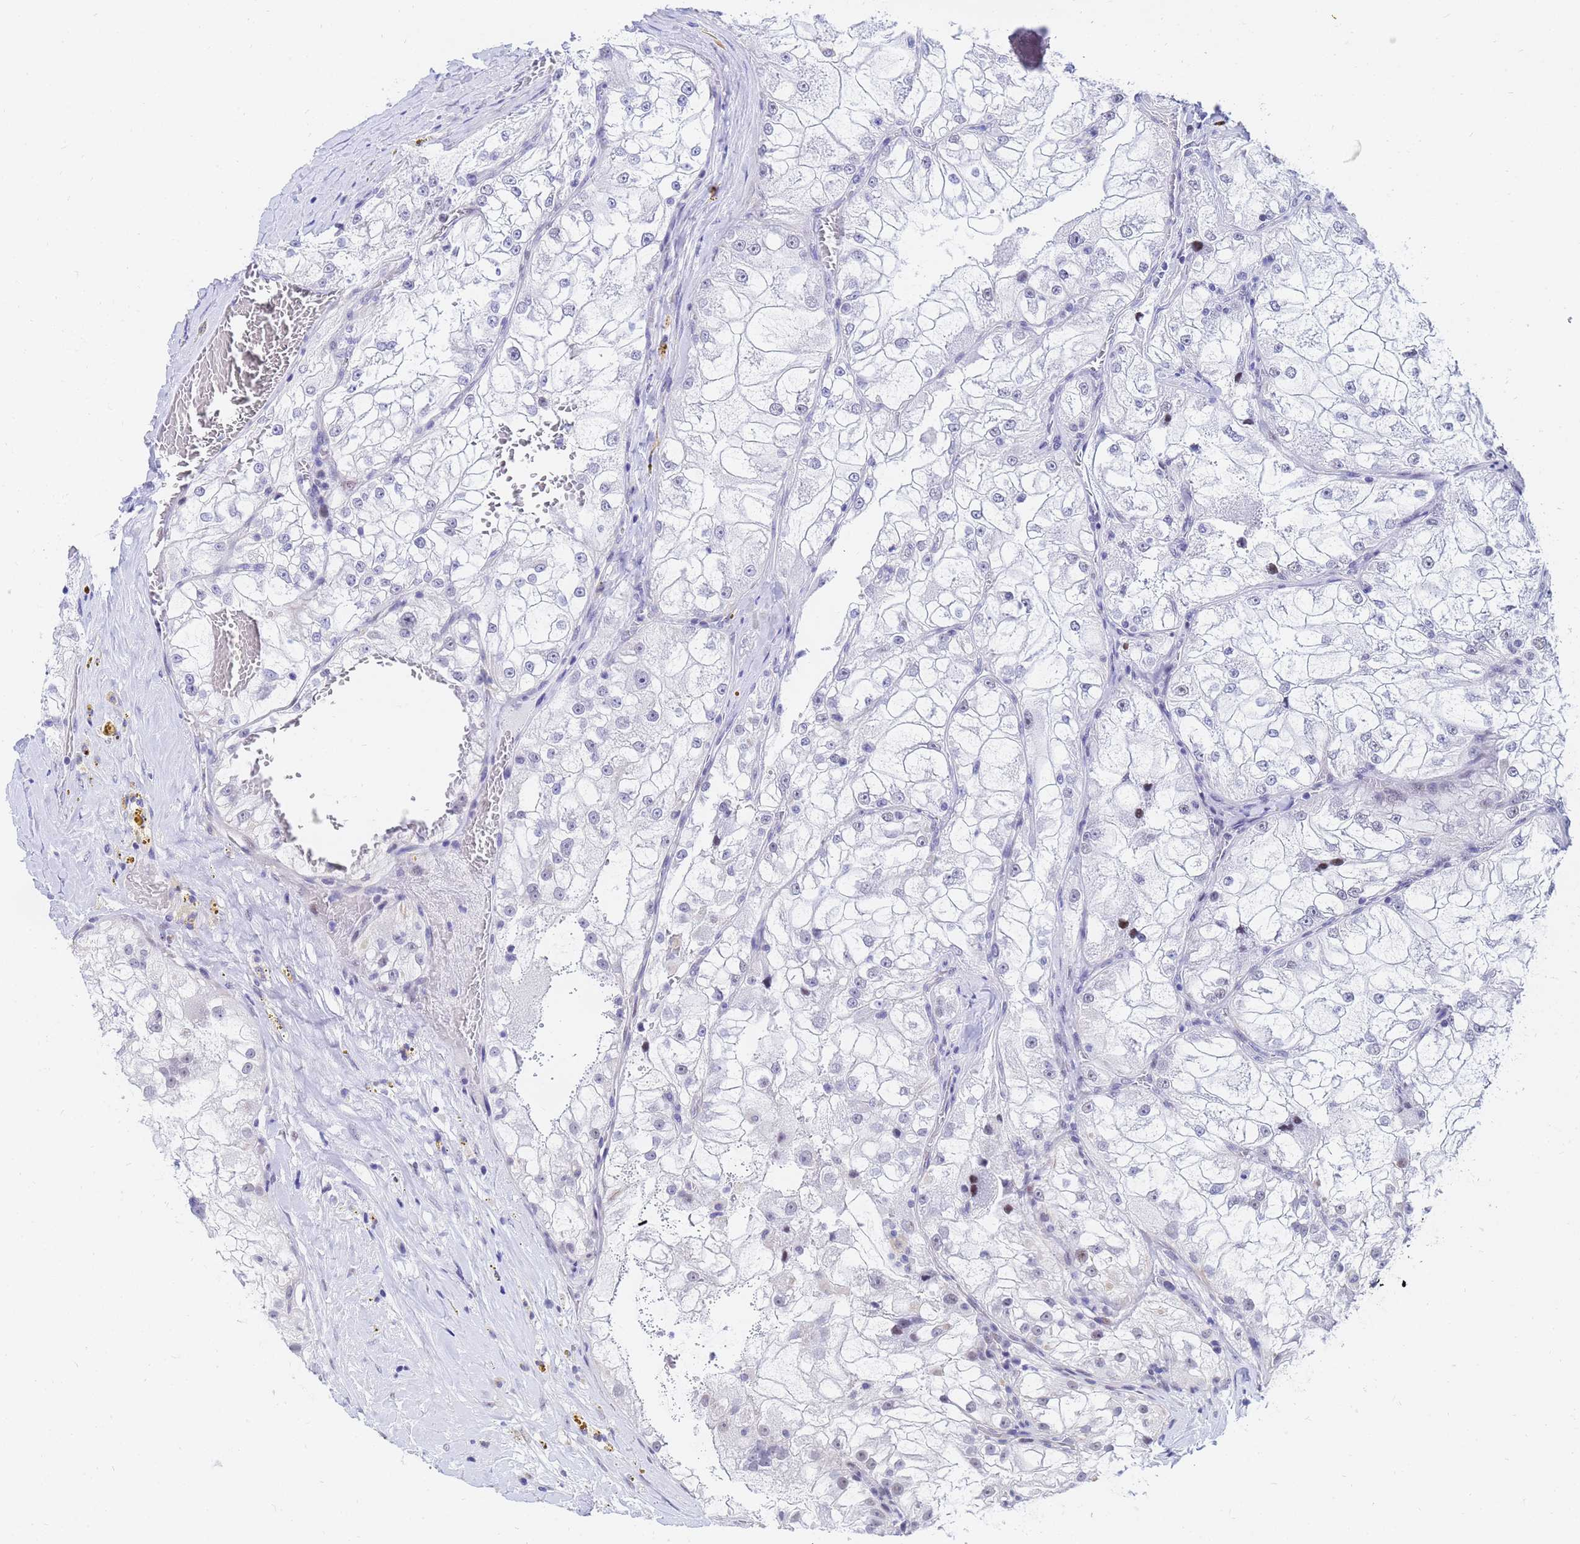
{"staining": {"intensity": "weak", "quantity": "<25%", "location": "nuclear"}, "tissue": "renal cancer", "cell_type": "Tumor cells", "image_type": "cancer", "snomed": [{"axis": "morphology", "description": "Adenocarcinoma, NOS"}, {"axis": "topography", "description": "Kidney"}], "caption": "High power microscopy histopathology image of an immunohistochemistry (IHC) image of adenocarcinoma (renal), revealing no significant positivity in tumor cells.", "gene": "CKMT1A", "patient": {"sex": "female", "age": 72}}